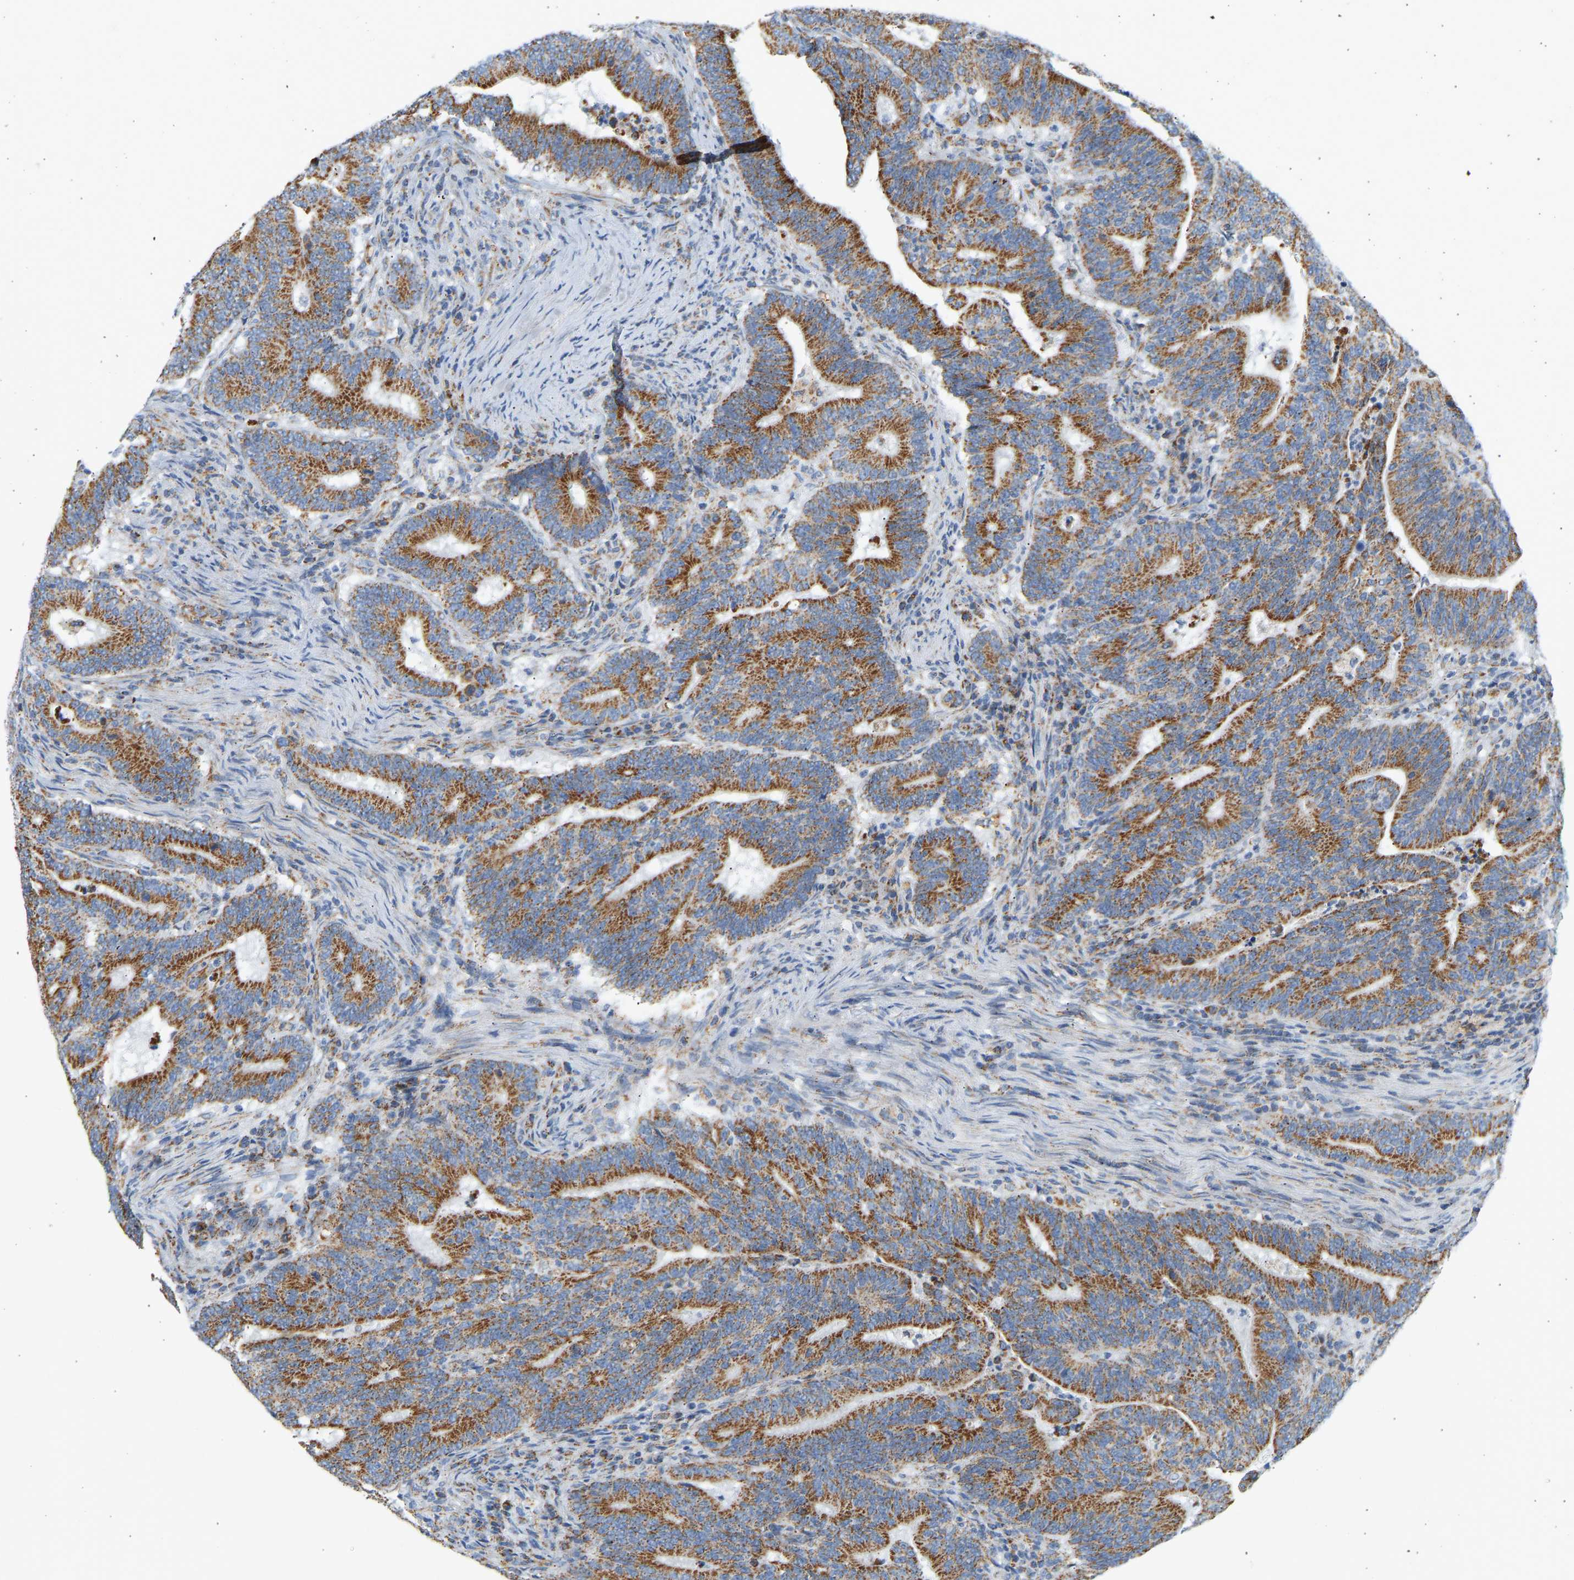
{"staining": {"intensity": "strong", "quantity": ">75%", "location": "cytoplasmic/membranous"}, "tissue": "colorectal cancer", "cell_type": "Tumor cells", "image_type": "cancer", "snomed": [{"axis": "morphology", "description": "Adenocarcinoma, NOS"}, {"axis": "topography", "description": "Colon"}], "caption": "High-magnification brightfield microscopy of colorectal cancer (adenocarcinoma) stained with DAB (3,3'-diaminobenzidine) (brown) and counterstained with hematoxylin (blue). tumor cells exhibit strong cytoplasmic/membranous positivity is appreciated in about>75% of cells.", "gene": "GRPEL2", "patient": {"sex": "female", "age": 66}}